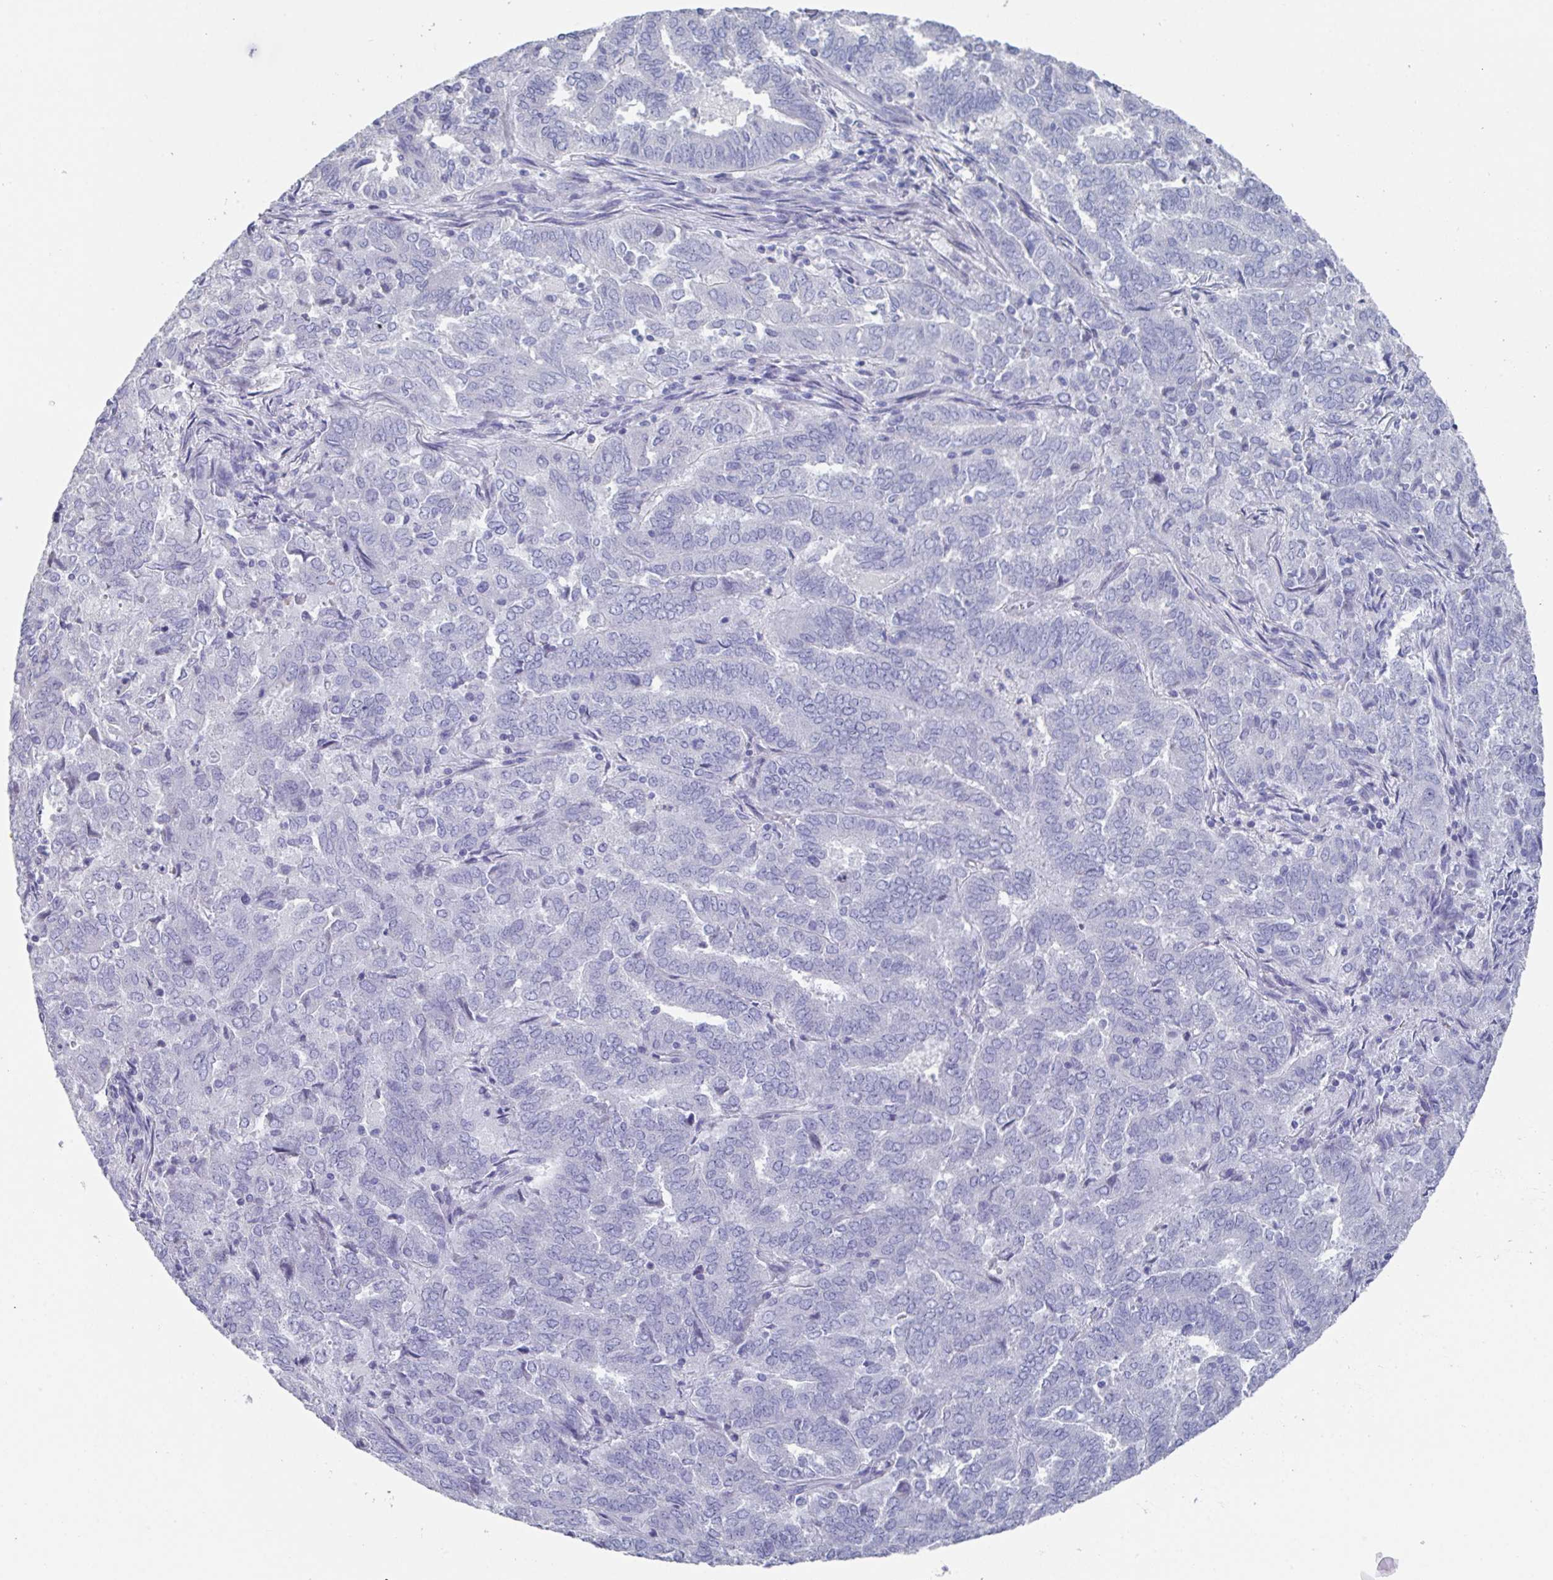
{"staining": {"intensity": "negative", "quantity": "none", "location": "none"}, "tissue": "endometrial cancer", "cell_type": "Tumor cells", "image_type": "cancer", "snomed": [{"axis": "morphology", "description": "Adenocarcinoma, NOS"}, {"axis": "topography", "description": "Endometrium"}], "caption": "Tumor cells are negative for protein expression in human endometrial adenocarcinoma. (DAB (3,3'-diaminobenzidine) immunohistochemistry (IHC), high magnification).", "gene": "LRRC58", "patient": {"sex": "female", "age": 72}}